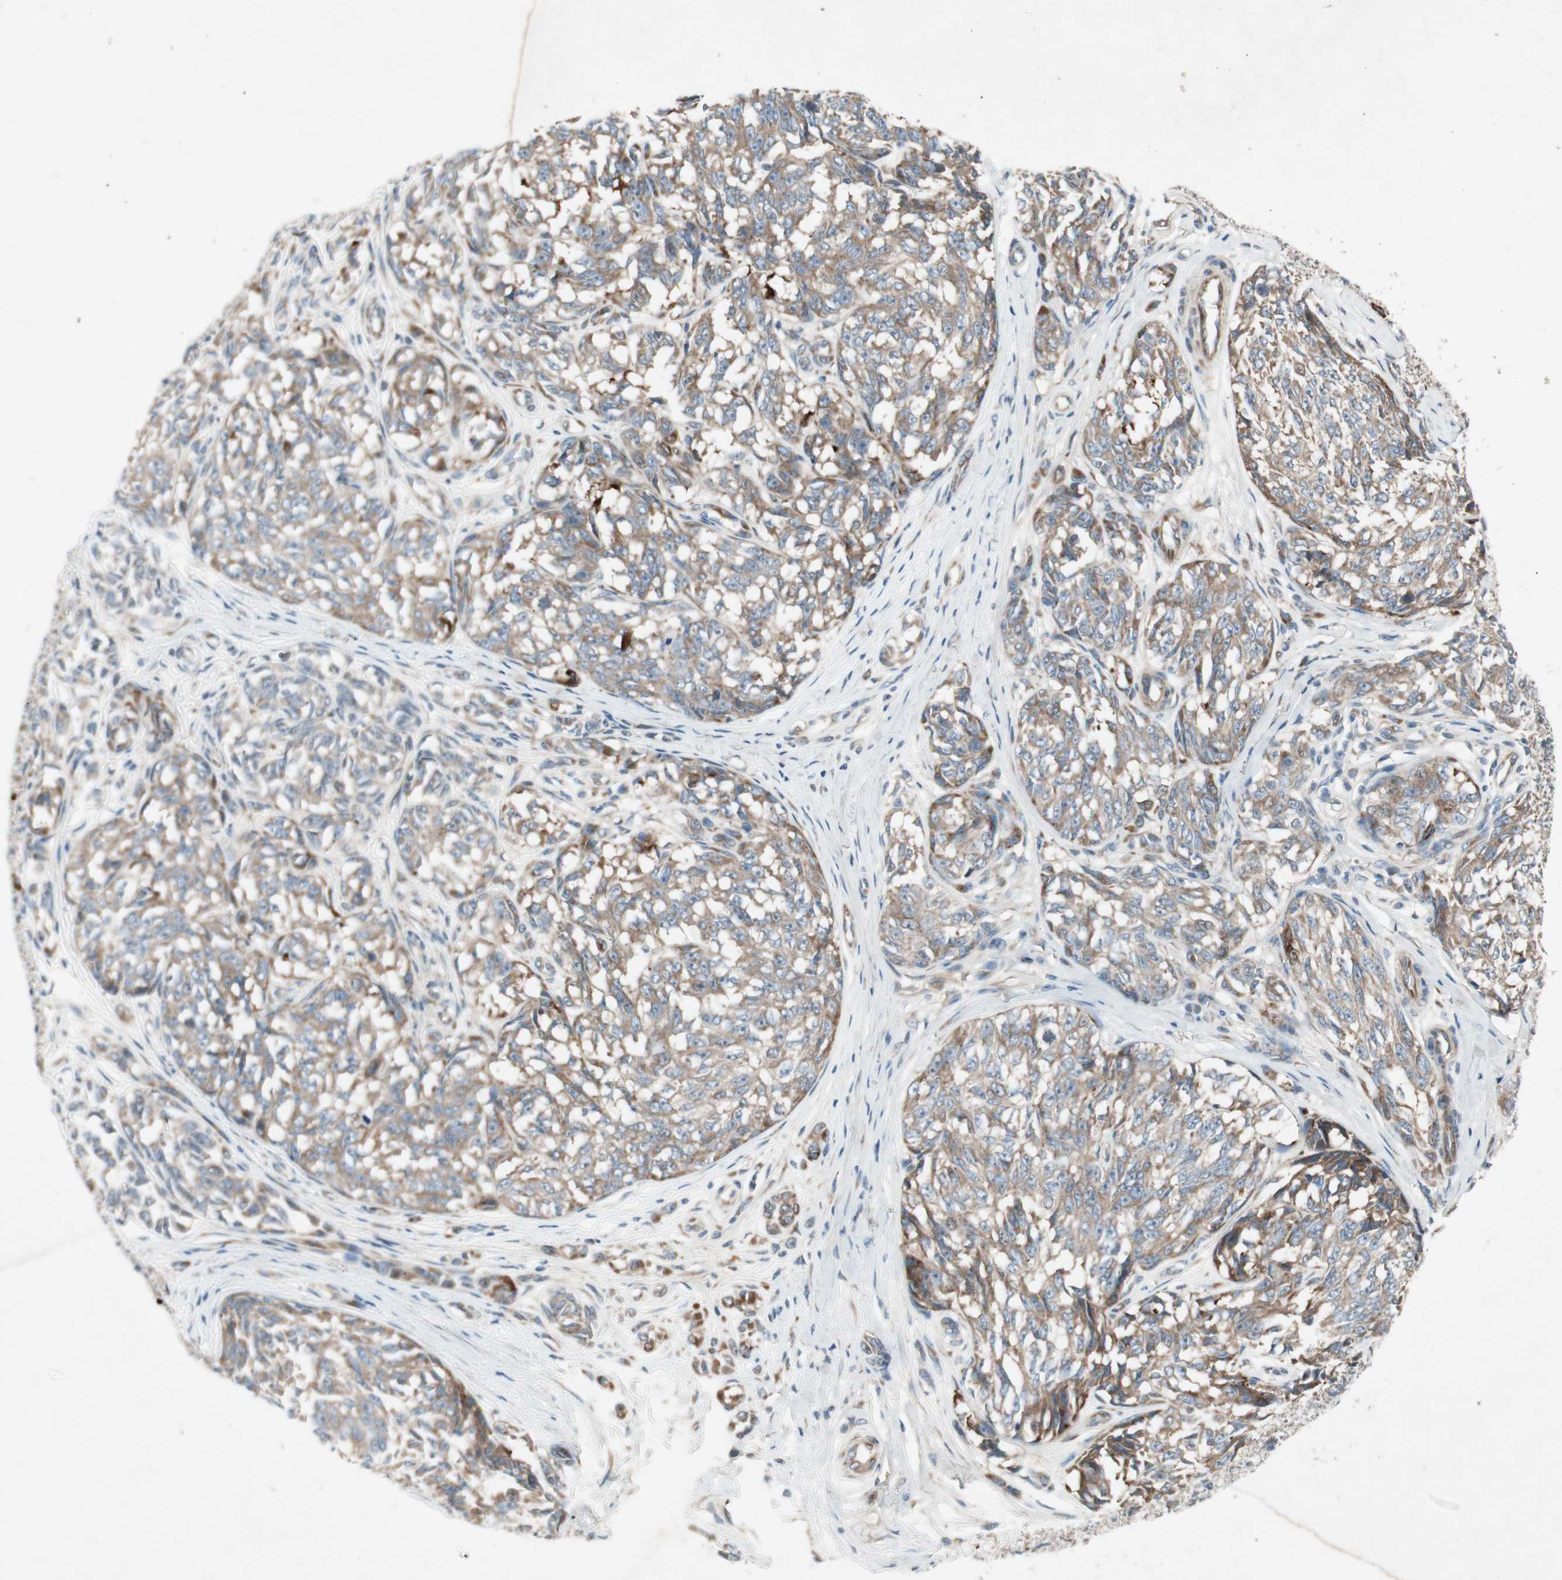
{"staining": {"intensity": "moderate", "quantity": ">75%", "location": "cytoplasmic/membranous"}, "tissue": "melanoma", "cell_type": "Tumor cells", "image_type": "cancer", "snomed": [{"axis": "morphology", "description": "Malignant melanoma, NOS"}, {"axis": "topography", "description": "Skin"}], "caption": "DAB (3,3'-diaminobenzidine) immunohistochemical staining of human malignant melanoma displays moderate cytoplasmic/membranous protein staining in about >75% of tumor cells. The protein is shown in brown color, while the nuclei are stained blue.", "gene": "APOO", "patient": {"sex": "female", "age": 64}}